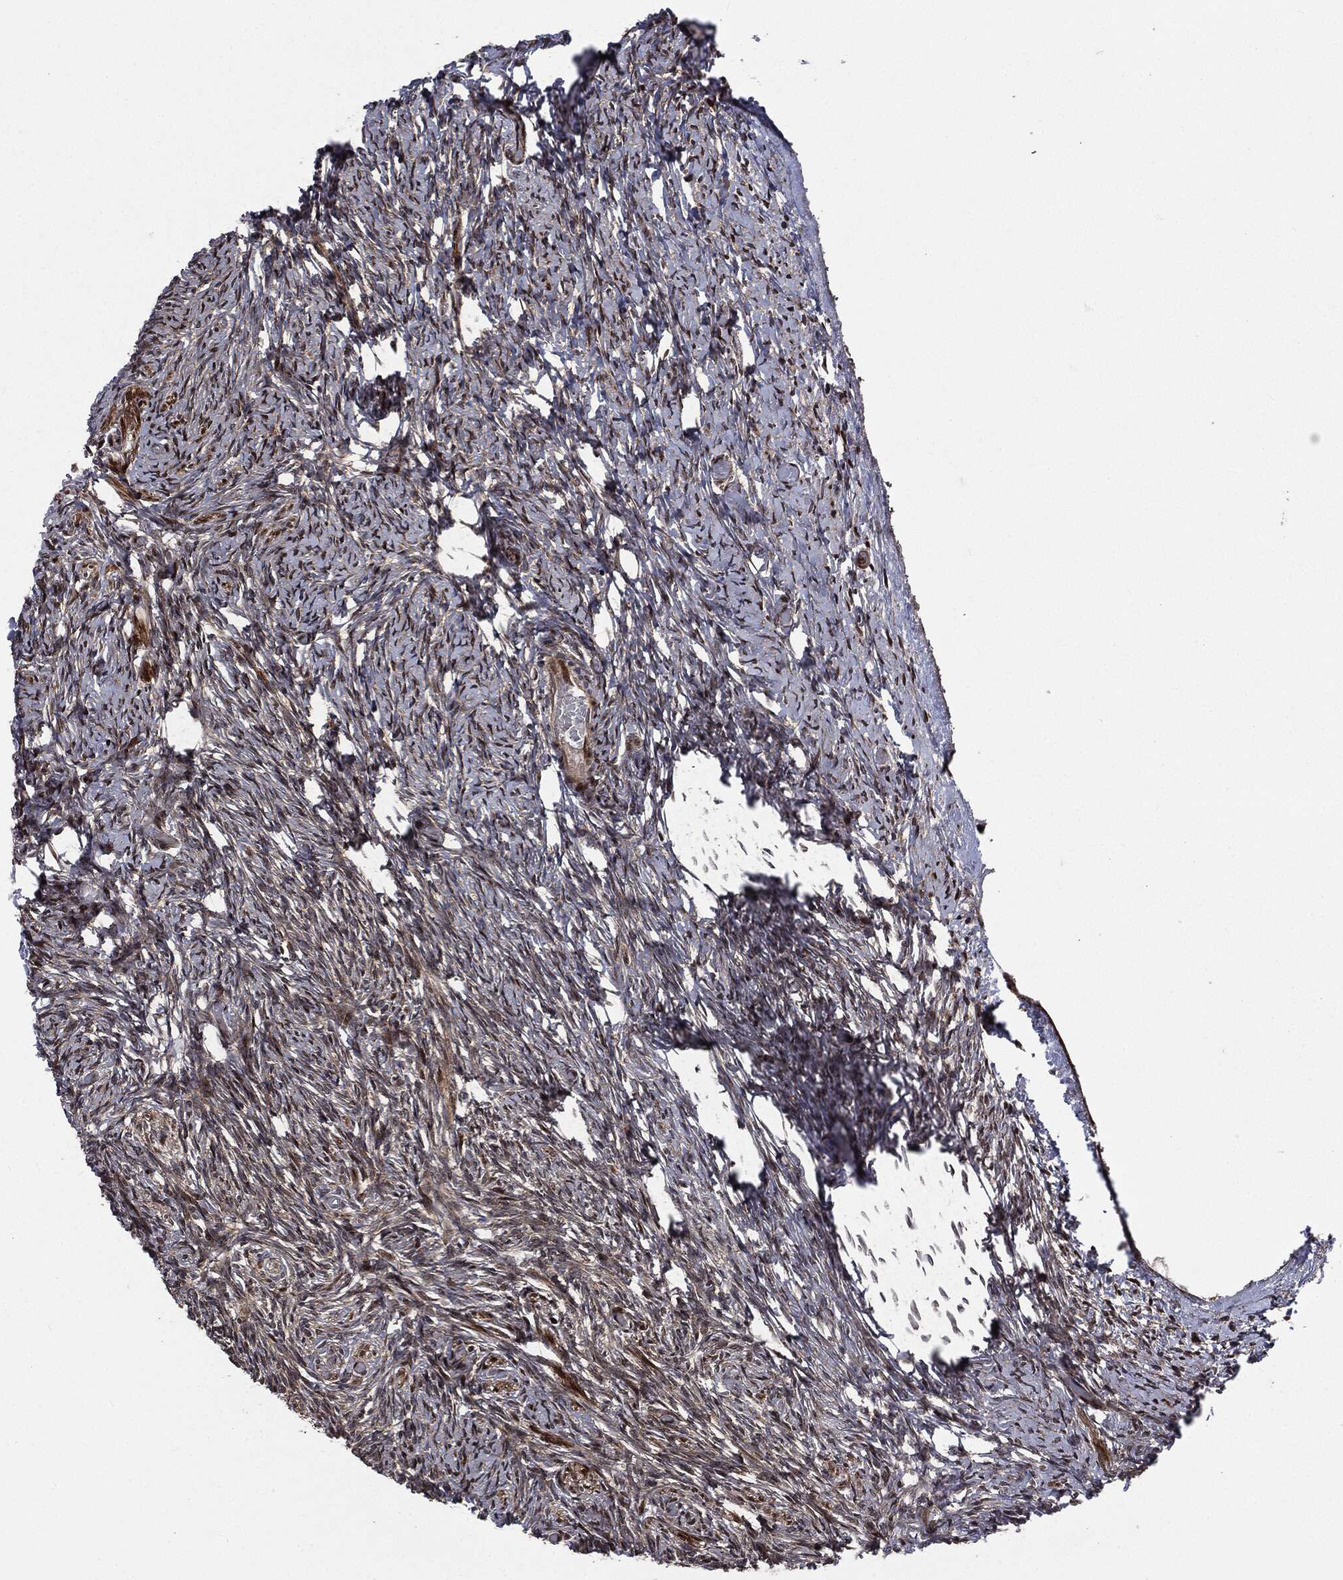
{"staining": {"intensity": "strong", "quantity": ">75%", "location": "cytoplasmic/membranous,nuclear"}, "tissue": "ovary", "cell_type": "Follicle cells", "image_type": "normal", "snomed": [{"axis": "morphology", "description": "Normal tissue, NOS"}, {"axis": "topography", "description": "Ovary"}], "caption": "Protein analysis of unremarkable ovary demonstrates strong cytoplasmic/membranous,nuclear expression in about >75% of follicle cells.", "gene": "SMAD4", "patient": {"sex": "female", "age": 39}}